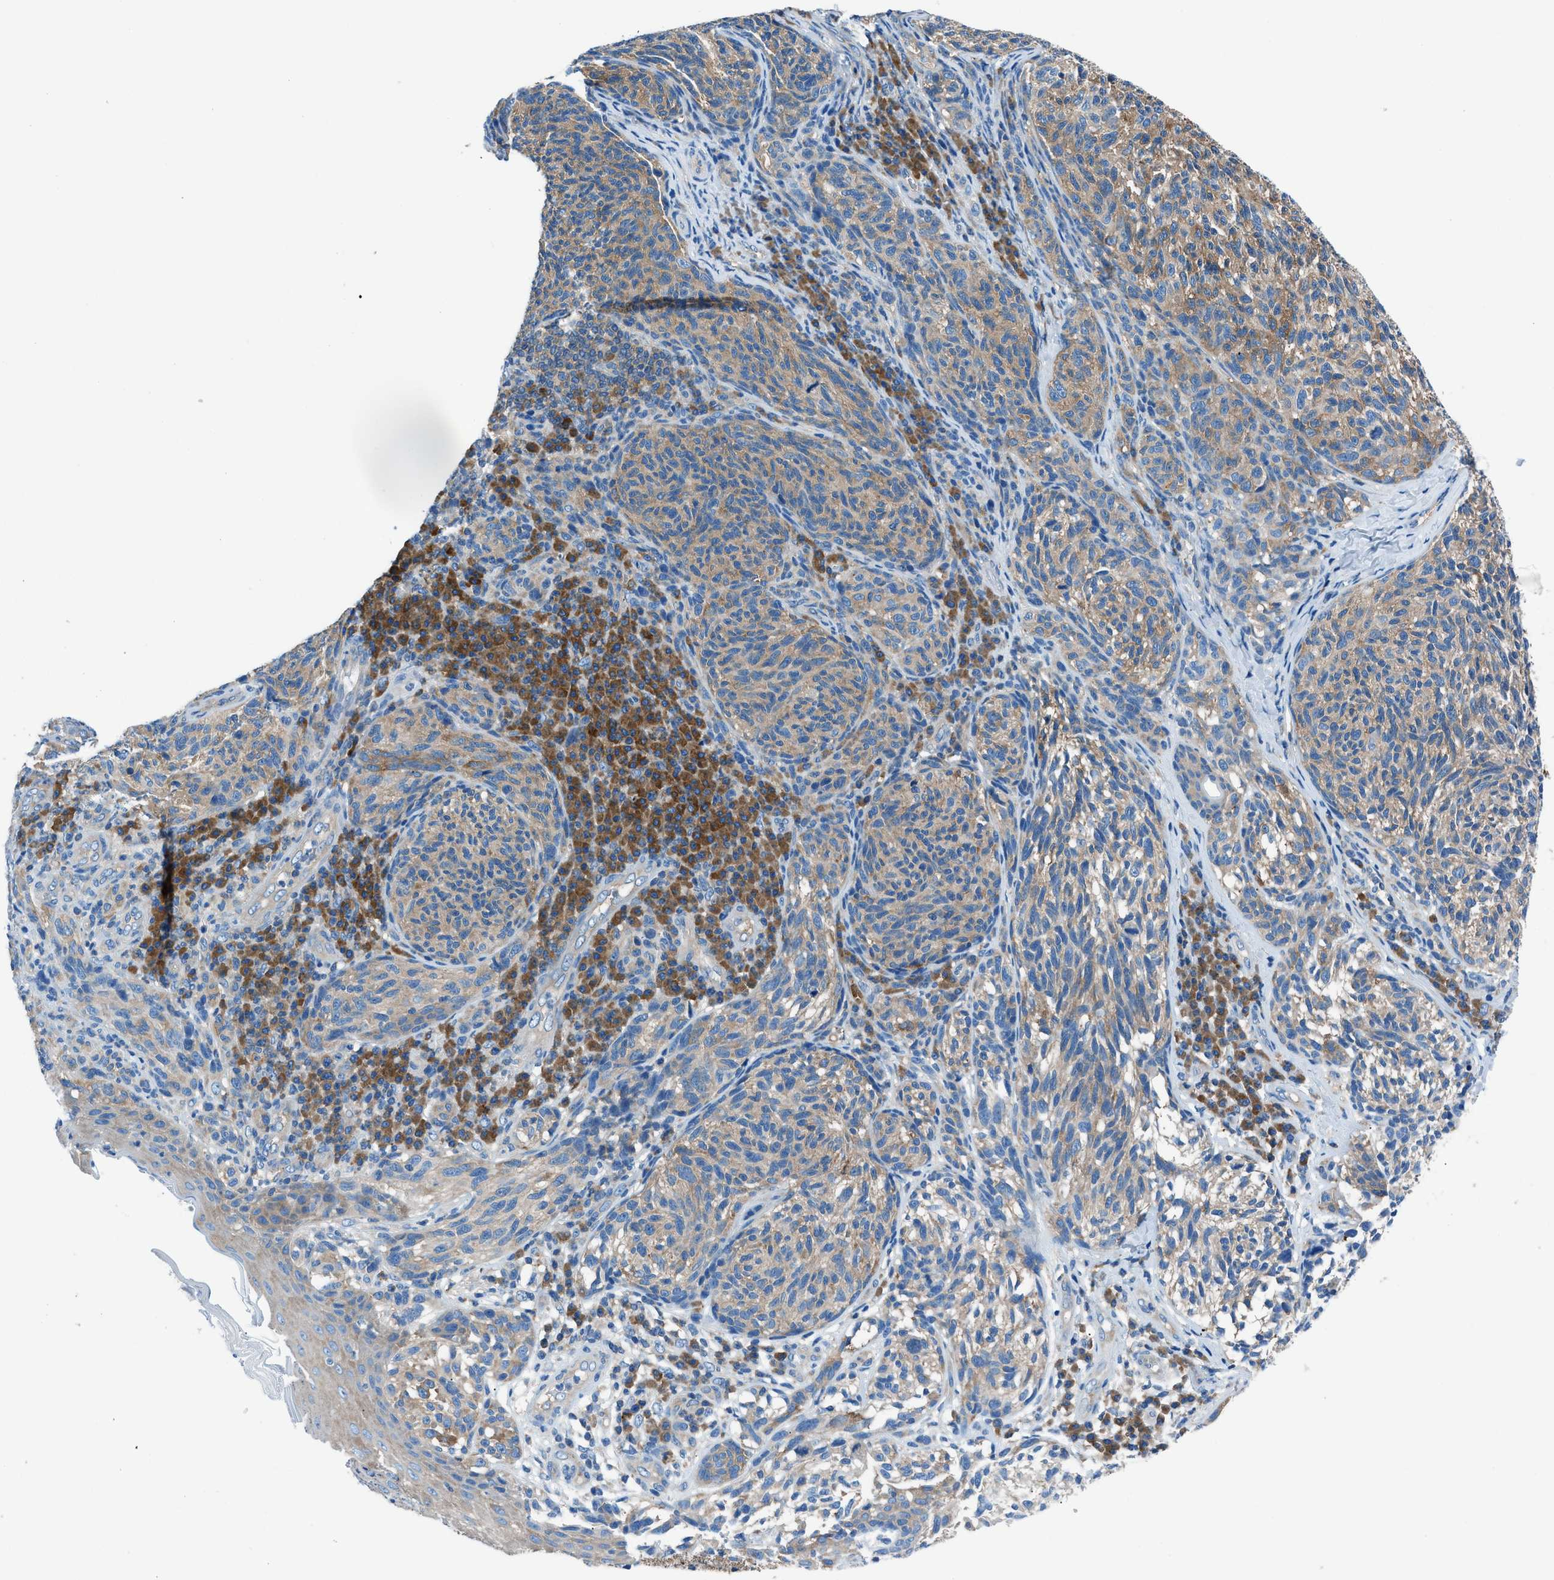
{"staining": {"intensity": "moderate", "quantity": "25%-75%", "location": "cytoplasmic/membranous"}, "tissue": "melanoma", "cell_type": "Tumor cells", "image_type": "cancer", "snomed": [{"axis": "morphology", "description": "Malignant melanoma, NOS"}, {"axis": "topography", "description": "Skin"}], "caption": "The immunohistochemical stain shows moderate cytoplasmic/membranous positivity in tumor cells of melanoma tissue.", "gene": "SARS1", "patient": {"sex": "female", "age": 73}}